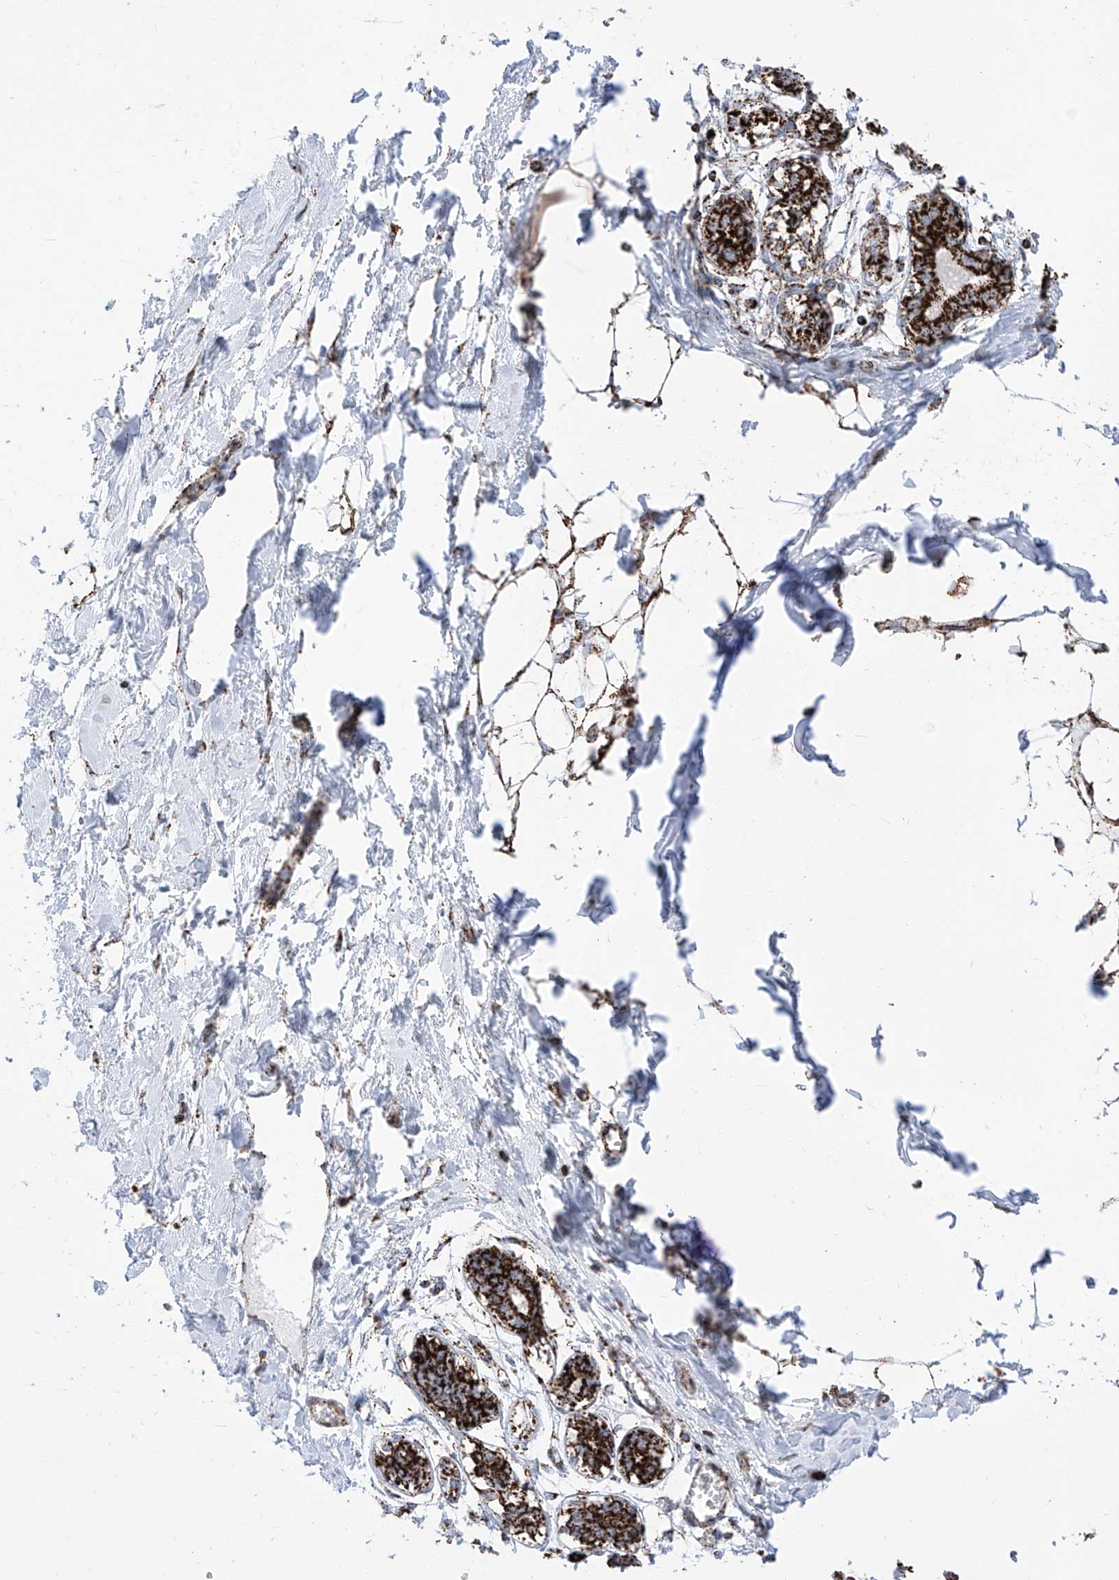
{"staining": {"intensity": "moderate", "quantity": "25%-75%", "location": "cytoplasmic/membranous"}, "tissue": "breast", "cell_type": "Adipocytes", "image_type": "normal", "snomed": [{"axis": "morphology", "description": "Normal tissue, NOS"}, {"axis": "topography", "description": "Breast"}], "caption": "A brown stain shows moderate cytoplasmic/membranous staining of a protein in adipocytes of normal human breast.", "gene": "COX5B", "patient": {"sex": "female", "age": 27}}